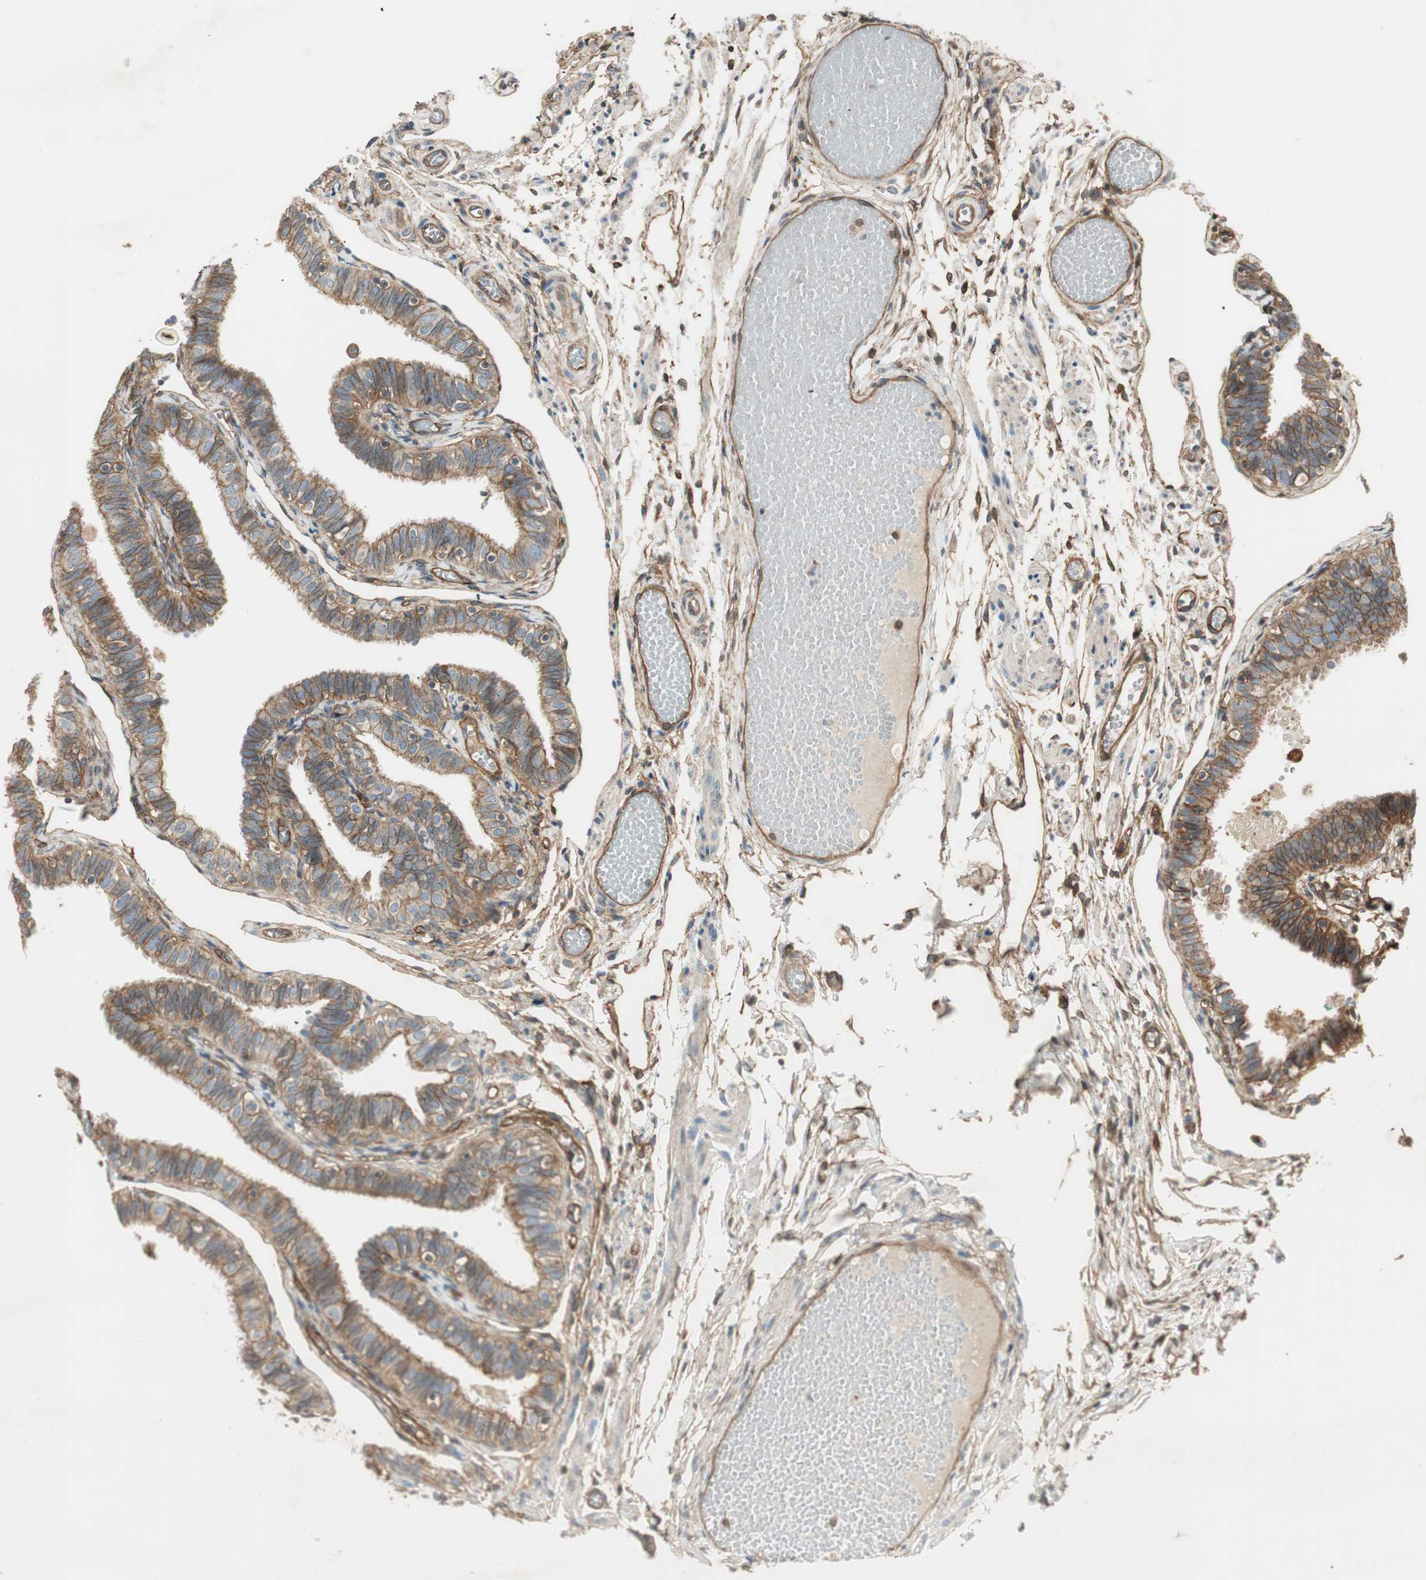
{"staining": {"intensity": "moderate", "quantity": ">75%", "location": "cytoplasmic/membranous"}, "tissue": "fallopian tube", "cell_type": "Glandular cells", "image_type": "normal", "snomed": [{"axis": "morphology", "description": "Normal tissue, NOS"}, {"axis": "topography", "description": "Fallopian tube"}], "caption": "The histopathology image demonstrates staining of normal fallopian tube, revealing moderate cytoplasmic/membranous protein positivity (brown color) within glandular cells. The staining was performed using DAB (3,3'-diaminobenzidine), with brown indicating positive protein expression. Nuclei are stained blue with hematoxylin.", "gene": "BTN3A3", "patient": {"sex": "female", "age": 46}}